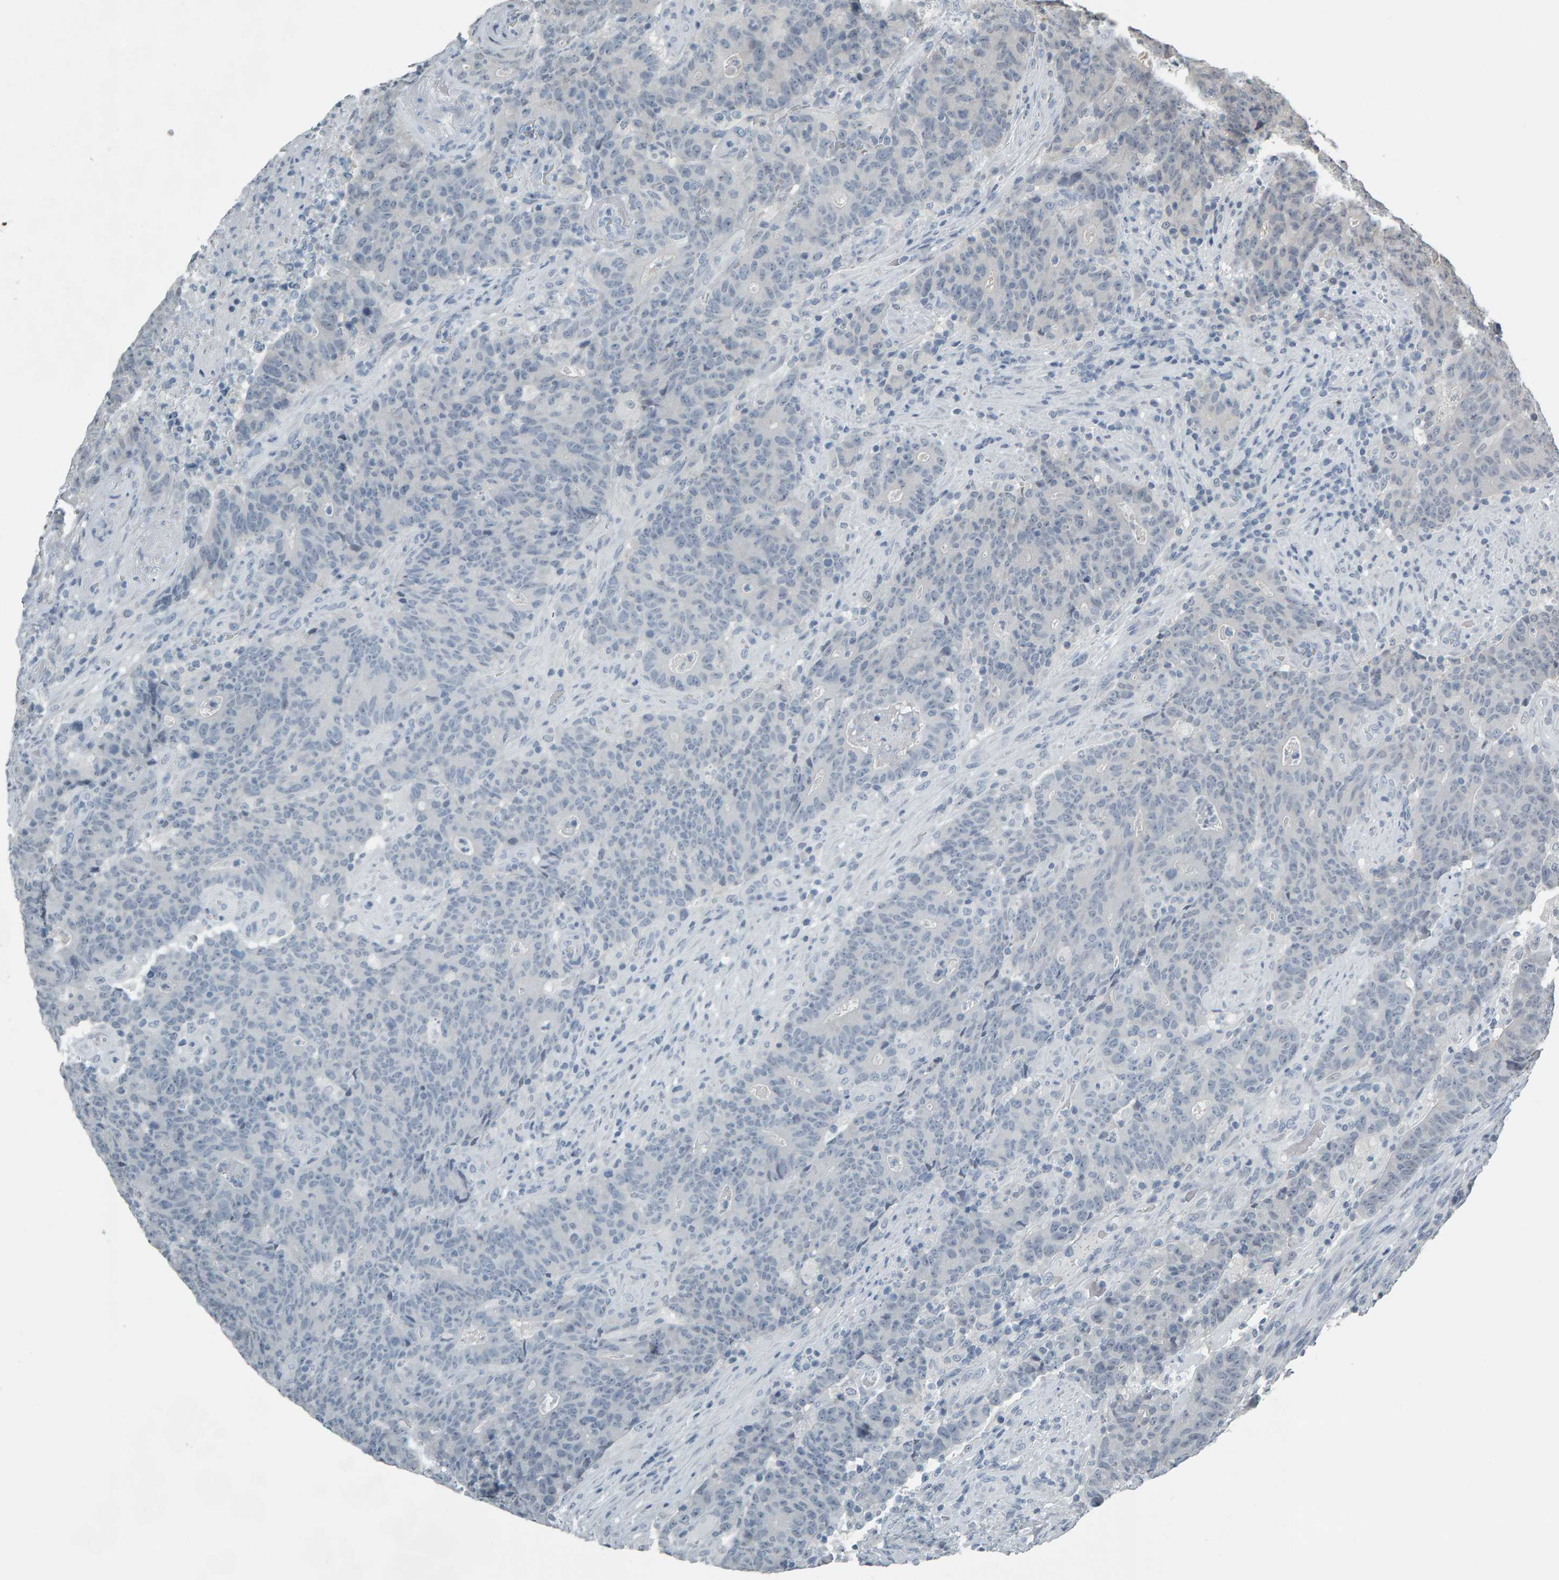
{"staining": {"intensity": "negative", "quantity": "none", "location": "none"}, "tissue": "colorectal cancer", "cell_type": "Tumor cells", "image_type": "cancer", "snomed": [{"axis": "morphology", "description": "Normal tissue, NOS"}, {"axis": "morphology", "description": "Adenocarcinoma, NOS"}, {"axis": "topography", "description": "Colon"}], "caption": "The histopathology image displays no staining of tumor cells in colorectal cancer (adenocarcinoma).", "gene": "PYY", "patient": {"sex": "female", "age": 75}}